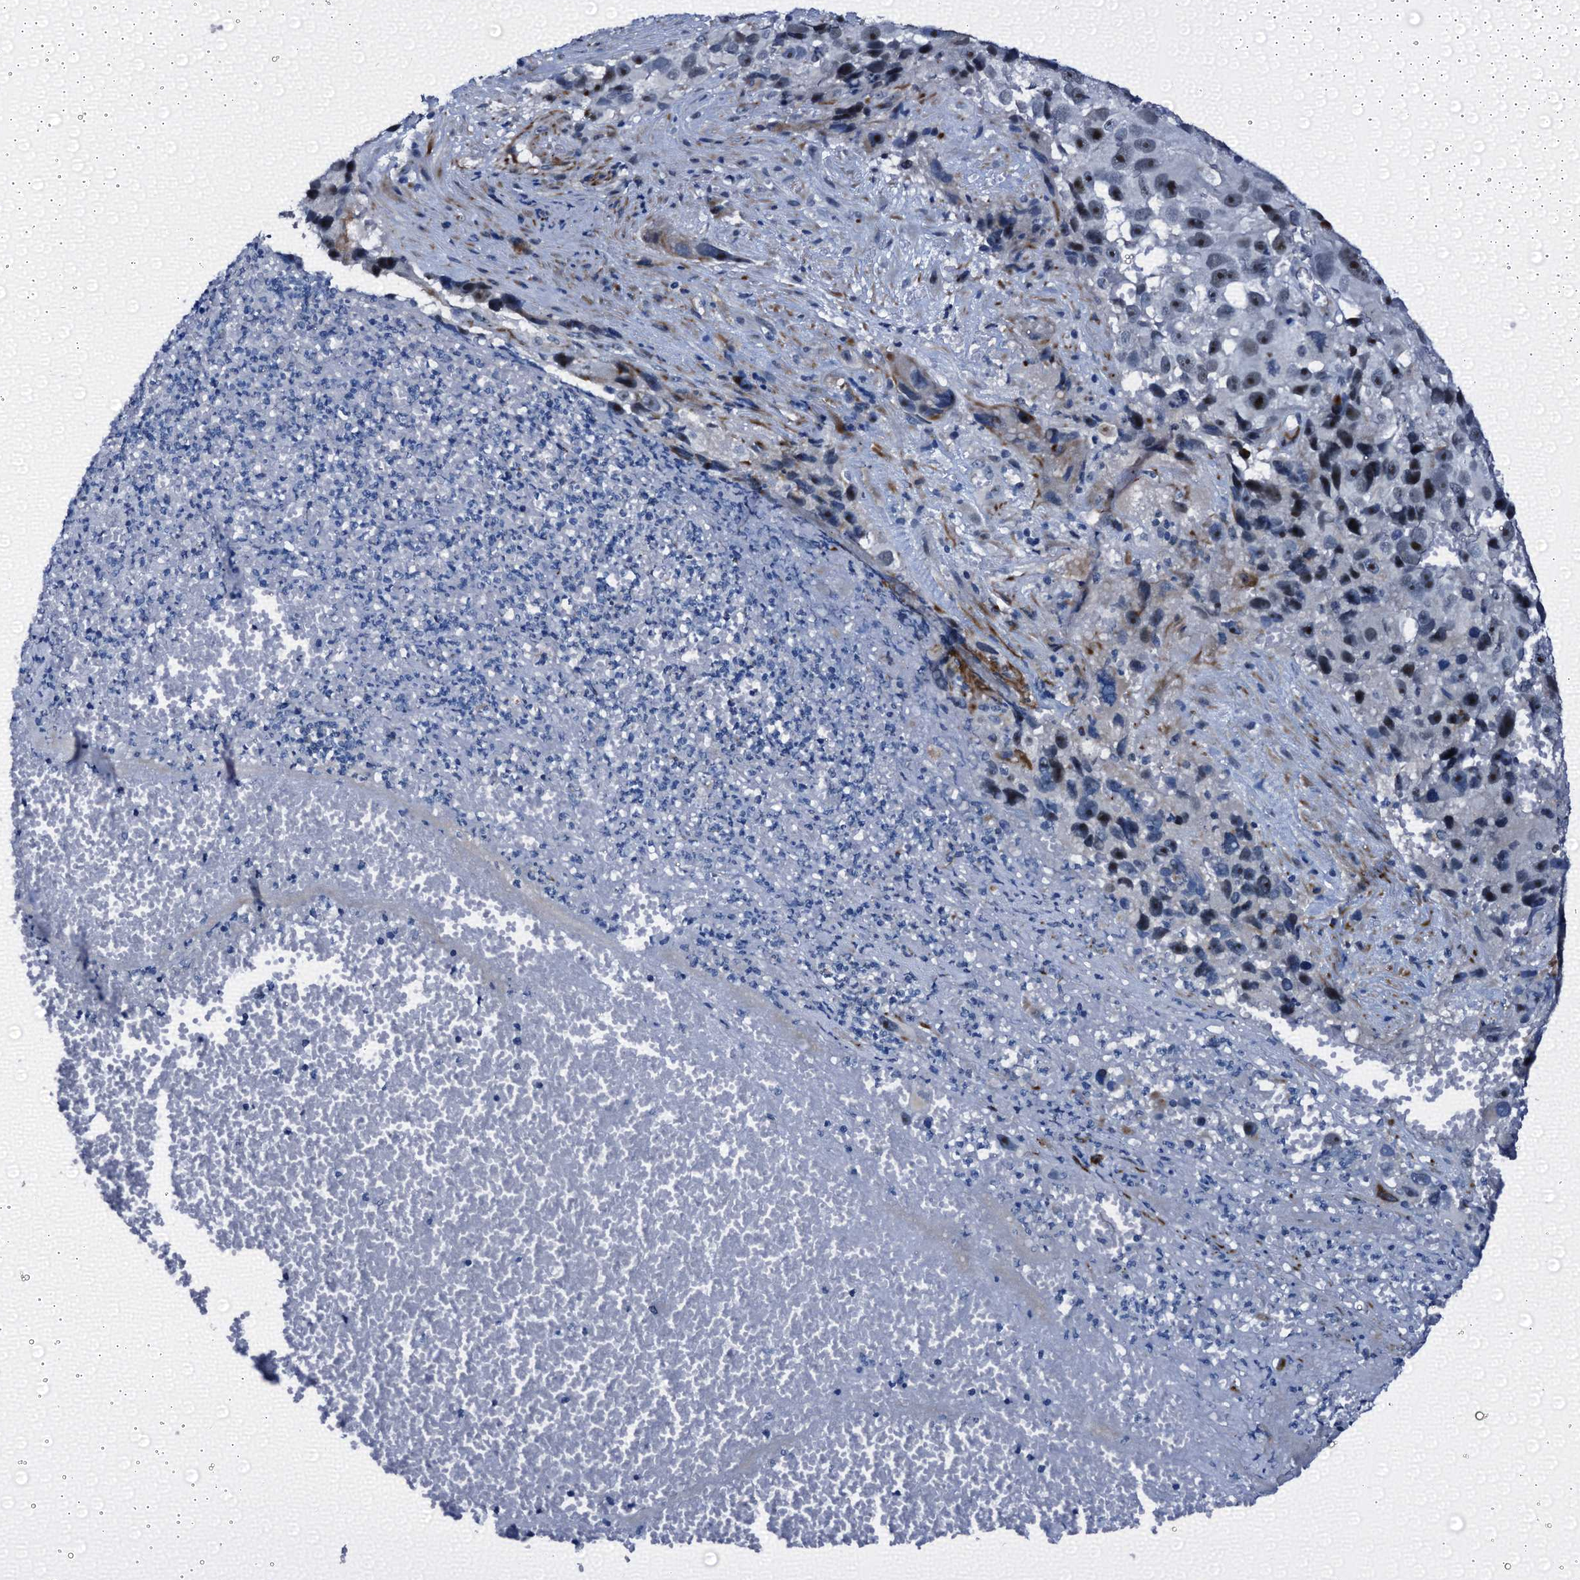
{"staining": {"intensity": "moderate", "quantity": ">75%", "location": "nuclear"}, "tissue": "melanoma", "cell_type": "Tumor cells", "image_type": "cancer", "snomed": [{"axis": "morphology", "description": "Malignant melanoma, NOS"}, {"axis": "topography", "description": "Skin"}], "caption": "Immunohistochemistry (IHC) staining of melanoma, which displays medium levels of moderate nuclear expression in about >75% of tumor cells indicating moderate nuclear protein expression. The staining was performed using DAB (3,3'-diaminobenzidine) (brown) for protein detection and nuclei were counterstained in hematoxylin (blue).", "gene": "EMG1", "patient": {"sex": "male", "age": 84}}